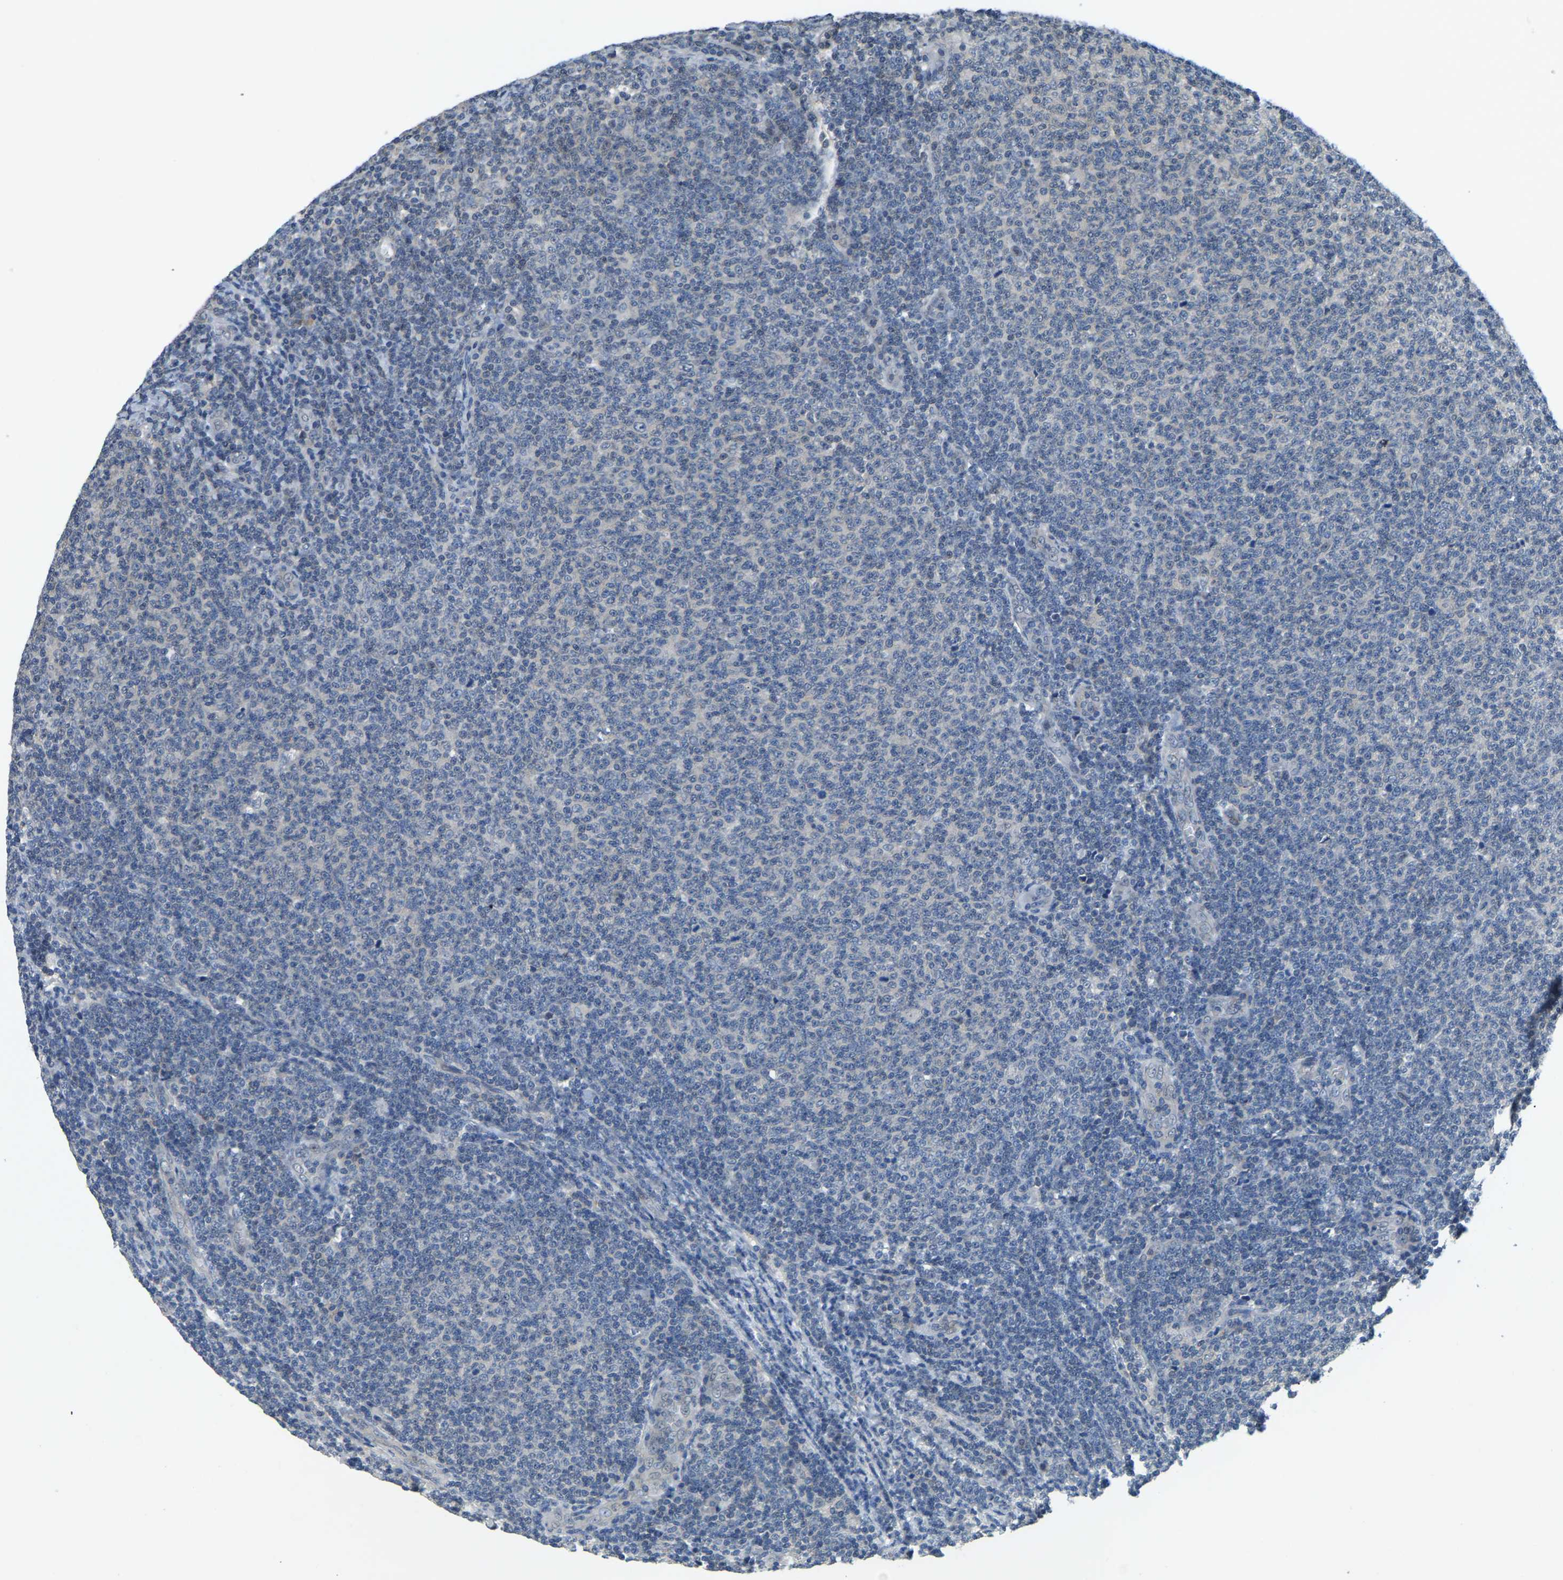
{"staining": {"intensity": "negative", "quantity": "none", "location": "none"}, "tissue": "lymphoma", "cell_type": "Tumor cells", "image_type": "cancer", "snomed": [{"axis": "morphology", "description": "Malignant lymphoma, non-Hodgkin's type, Low grade"}, {"axis": "topography", "description": "Lymph node"}], "caption": "Lymphoma stained for a protein using immunohistochemistry demonstrates no expression tumor cells.", "gene": "AHNAK", "patient": {"sex": "male", "age": 66}}